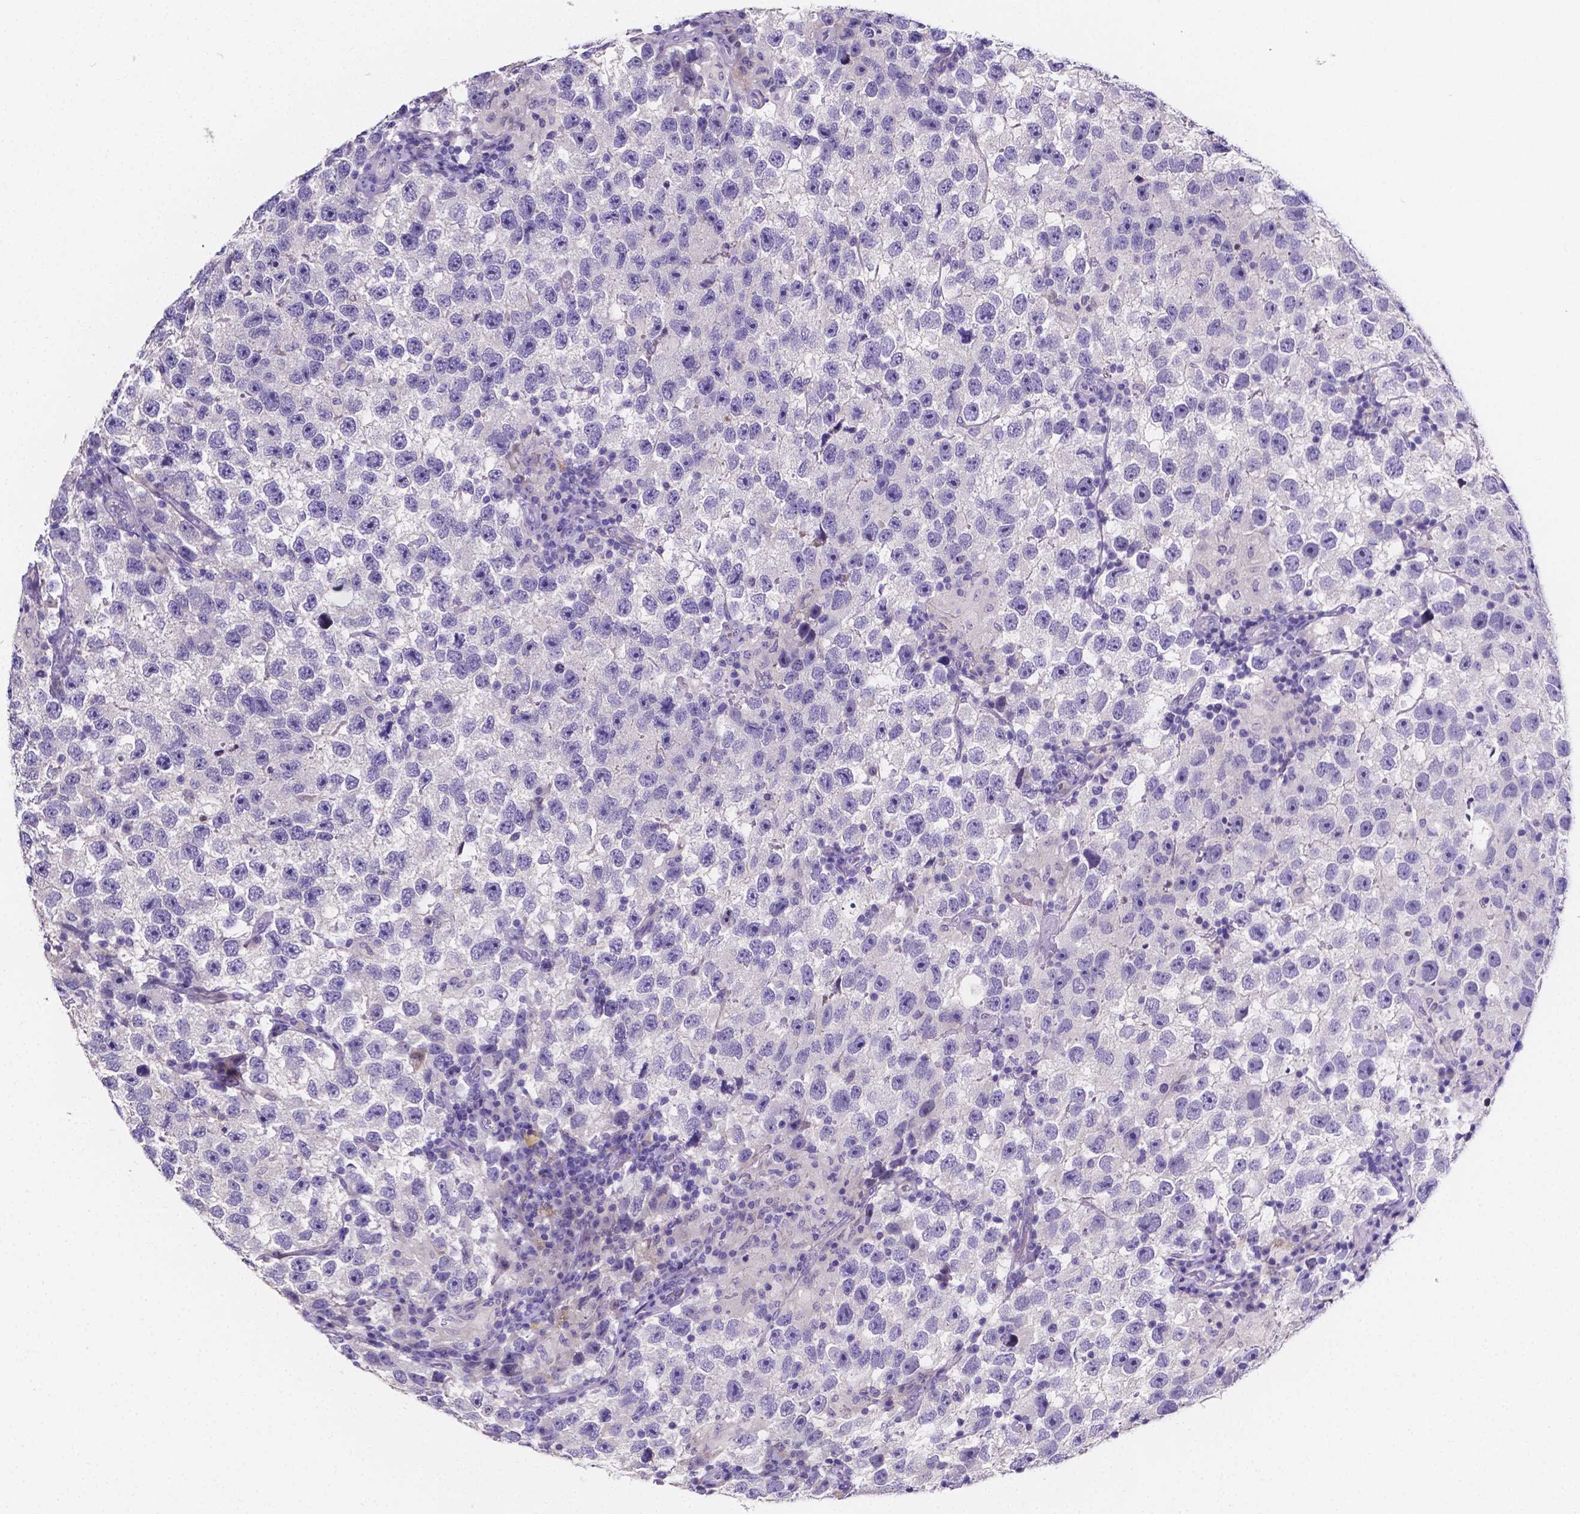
{"staining": {"intensity": "negative", "quantity": "none", "location": "none"}, "tissue": "testis cancer", "cell_type": "Tumor cells", "image_type": "cancer", "snomed": [{"axis": "morphology", "description": "Seminoma, NOS"}, {"axis": "topography", "description": "Testis"}], "caption": "Immunohistochemistry photomicrograph of neoplastic tissue: human testis seminoma stained with DAB displays no significant protein staining in tumor cells.", "gene": "NRGN", "patient": {"sex": "male", "age": 26}}